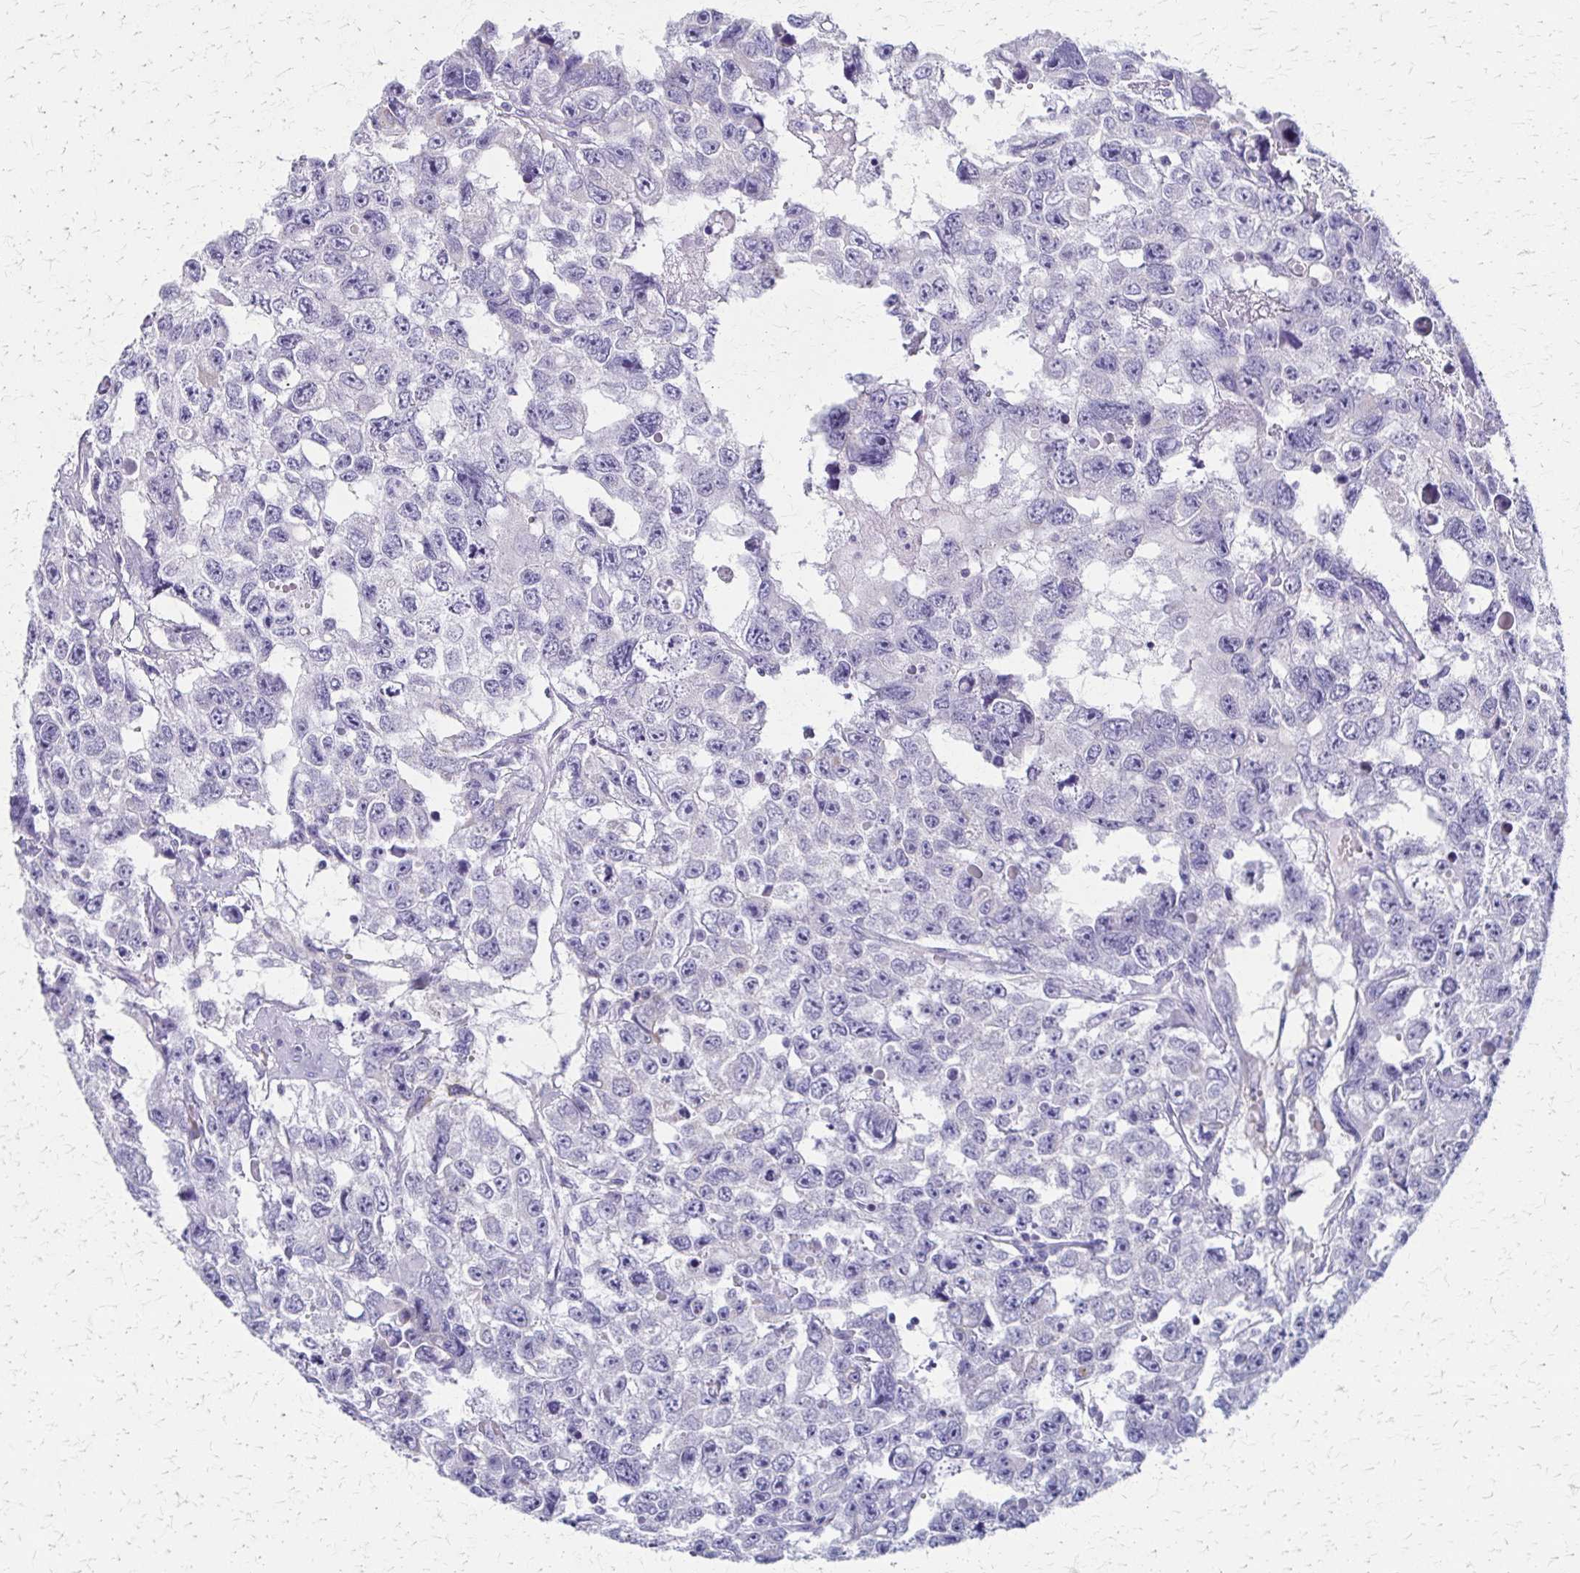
{"staining": {"intensity": "negative", "quantity": "none", "location": "none"}, "tissue": "testis cancer", "cell_type": "Tumor cells", "image_type": "cancer", "snomed": [{"axis": "morphology", "description": "Seminoma, NOS"}, {"axis": "topography", "description": "Testis"}], "caption": "Immunohistochemistry histopathology image of testis seminoma stained for a protein (brown), which demonstrates no staining in tumor cells. (Stains: DAB (3,3'-diaminobenzidine) immunohistochemistry (IHC) with hematoxylin counter stain, Microscopy: brightfield microscopy at high magnification).", "gene": "ZSCAN5B", "patient": {"sex": "male", "age": 26}}